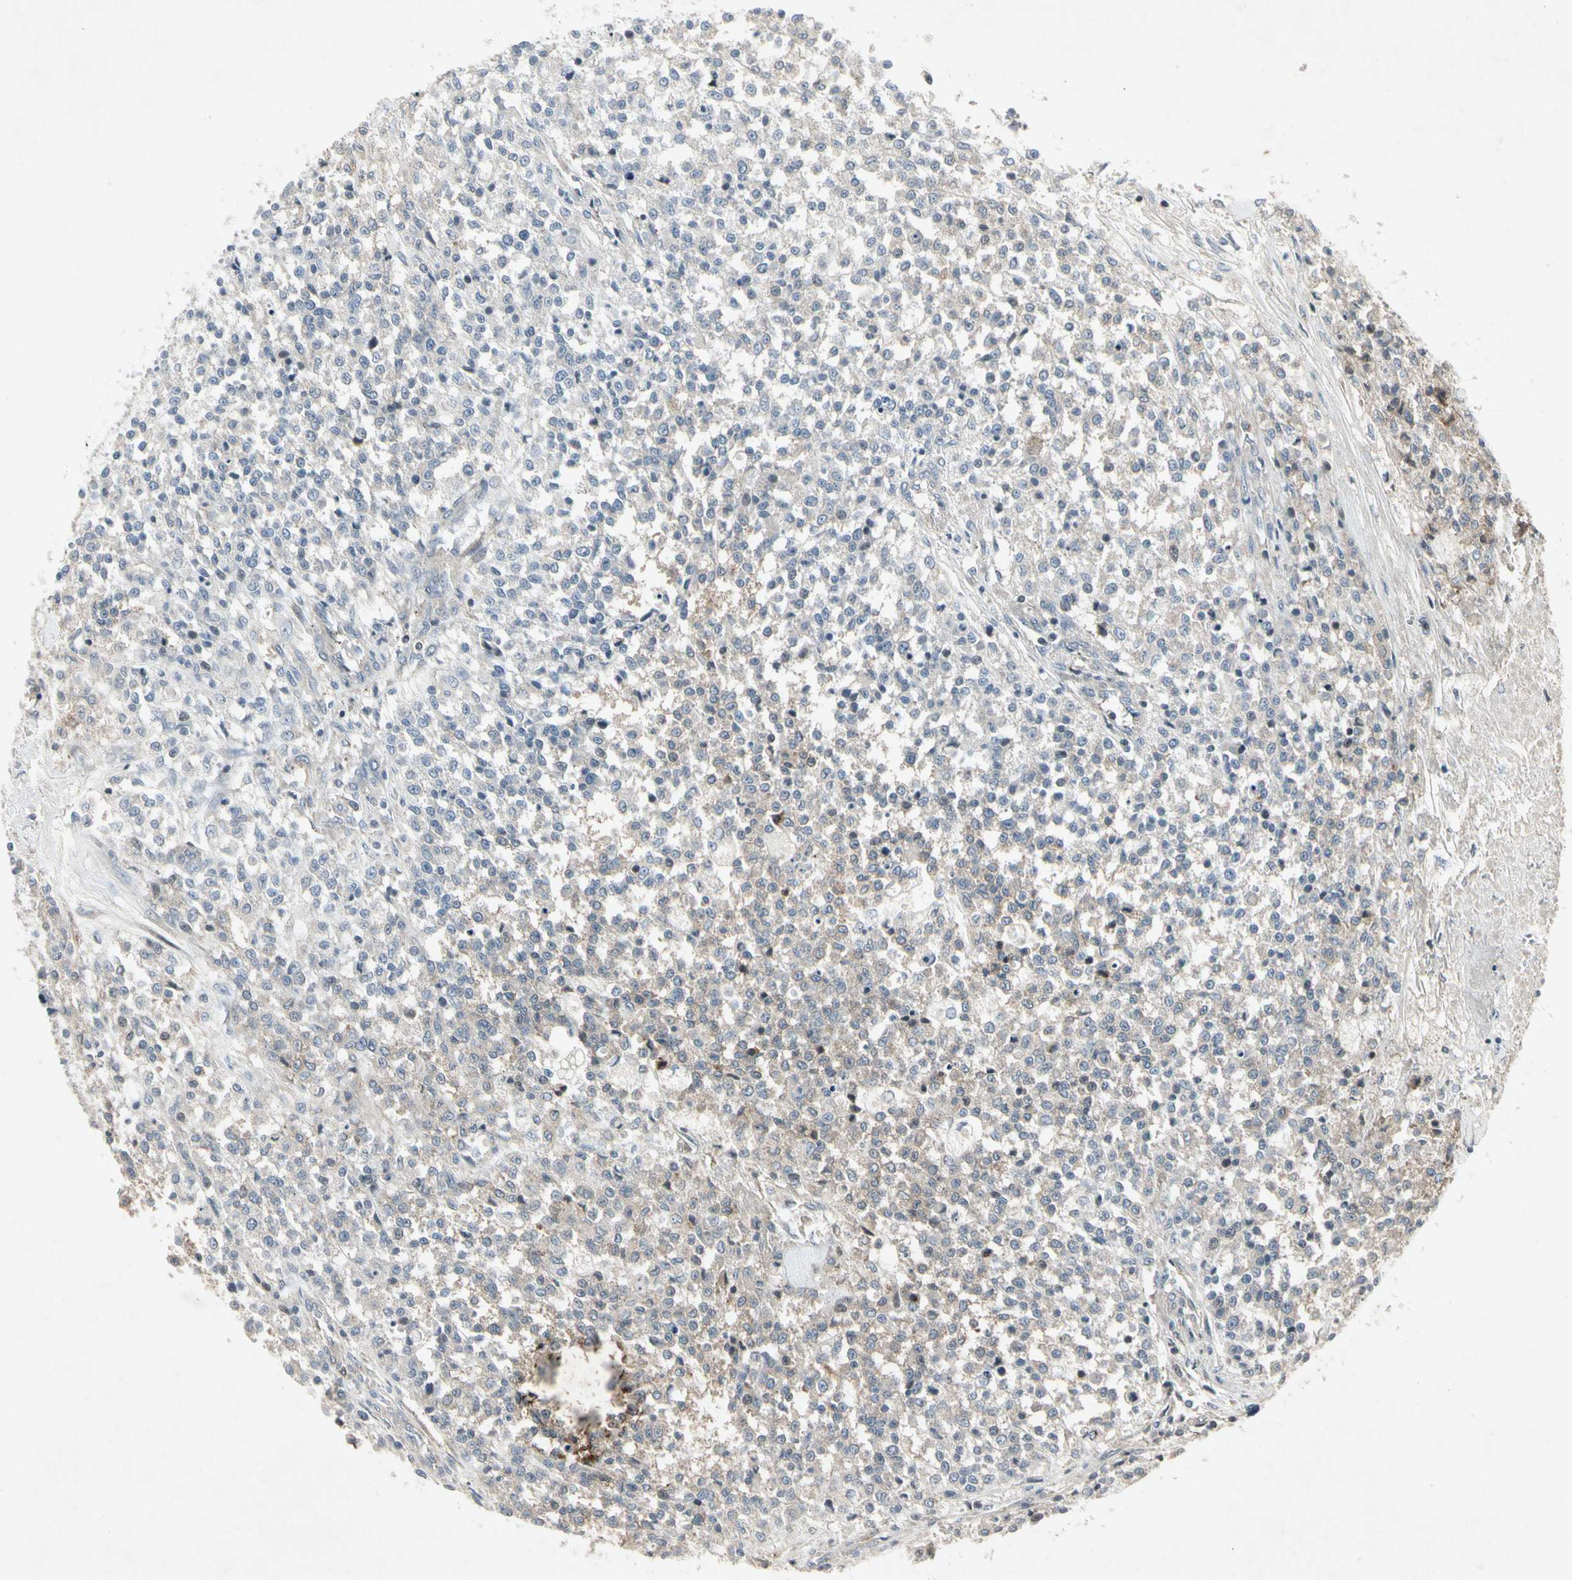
{"staining": {"intensity": "negative", "quantity": "none", "location": "none"}, "tissue": "testis cancer", "cell_type": "Tumor cells", "image_type": "cancer", "snomed": [{"axis": "morphology", "description": "Seminoma, NOS"}, {"axis": "topography", "description": "Testis"}], "caption": "Human testis seminoma stained for a protein using IHC exhibits no expression in tumor cells.", "gene": "TEK", "patient": {"sex": "male", "age": 59}}